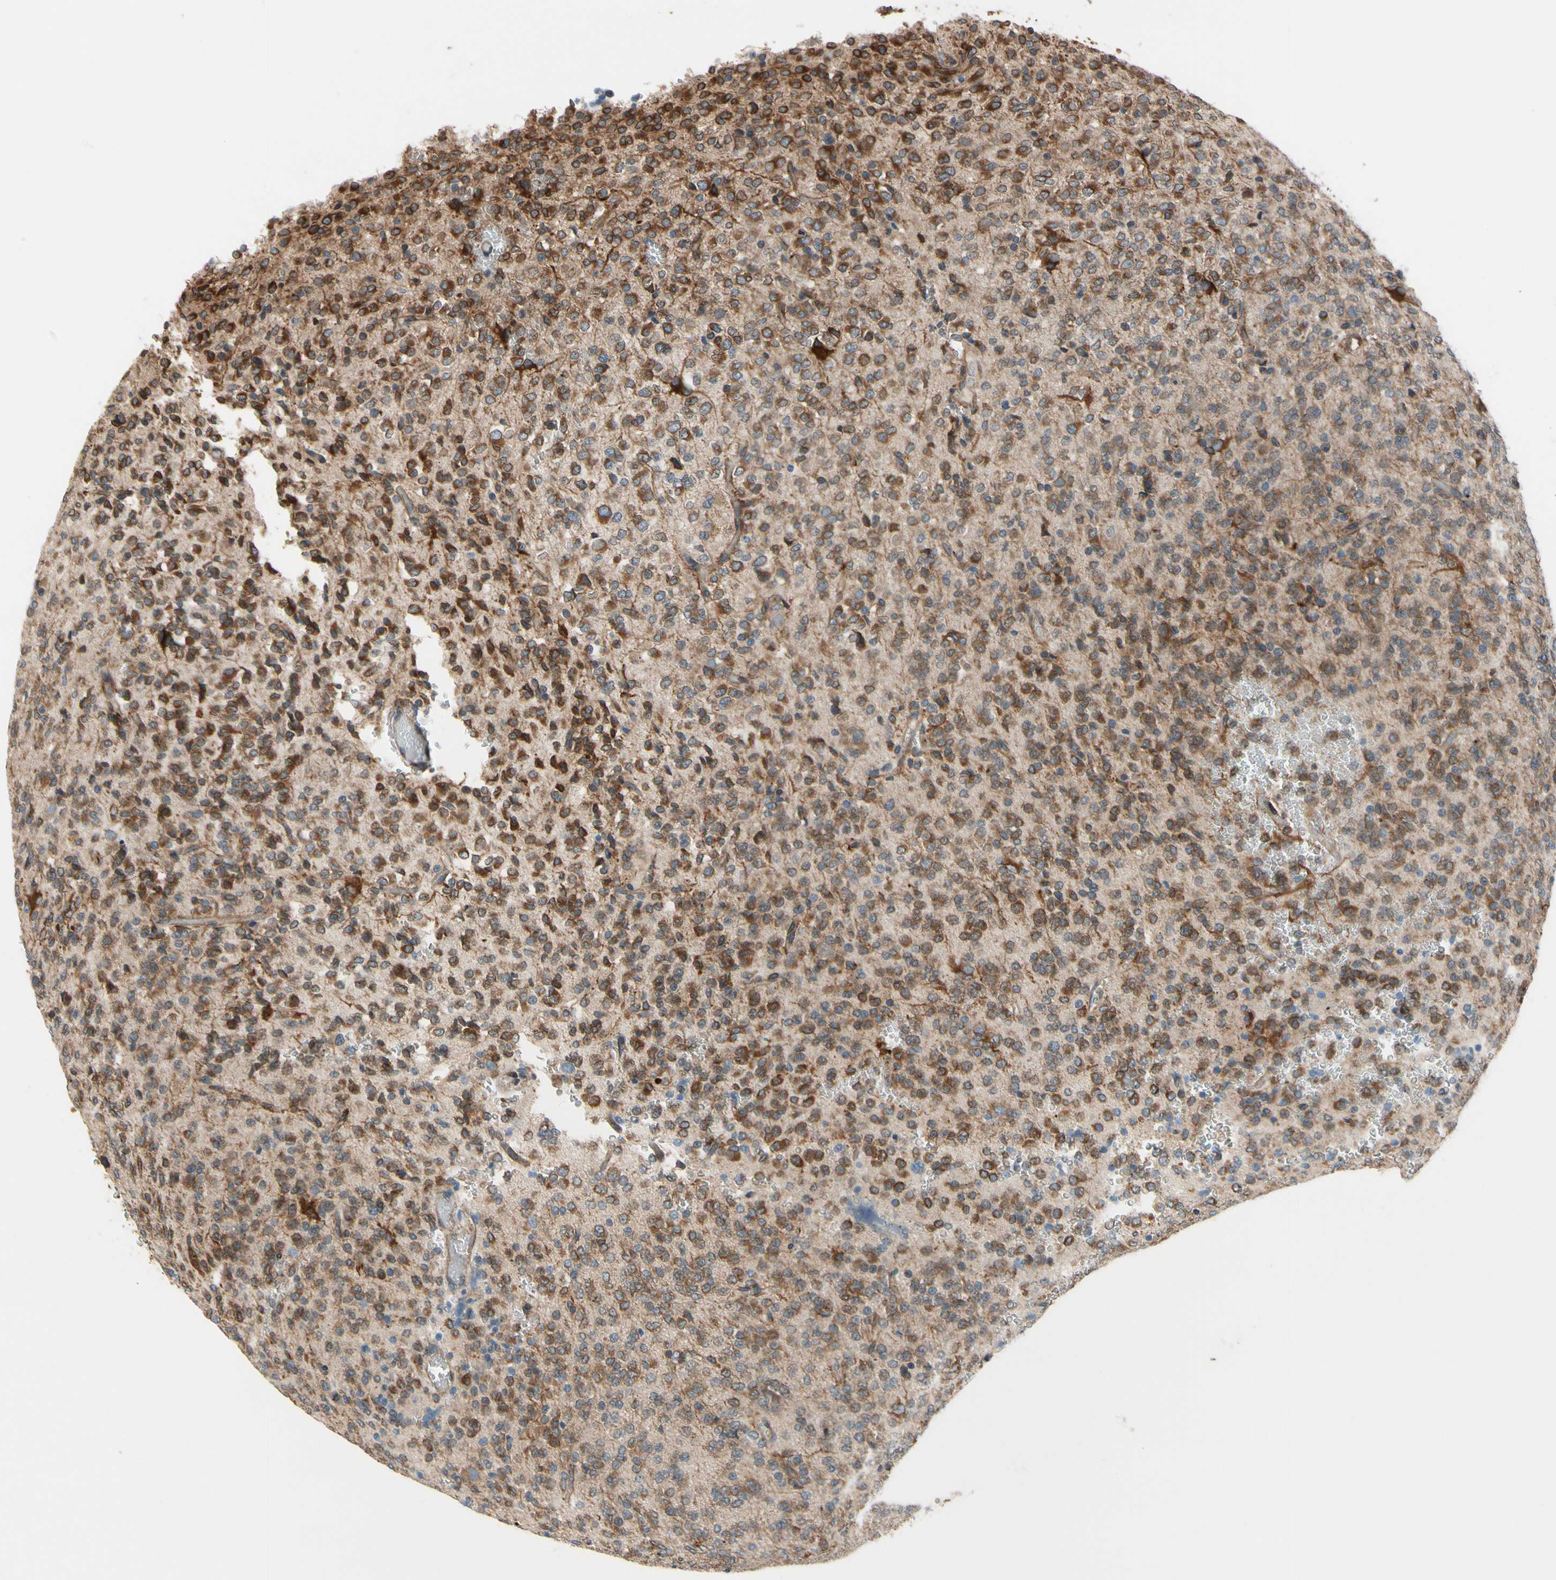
{"staining": {"intensity": "strong", "quantity": ">75%", "location": "cytoplasmic/membranous"}, "tissue": "glioma", "cell_type": "Tumor cells", "image_type": "cancer", "snomed": [{"axis": "morphology", "description": "Glioma, malignant, Low grade"}, {"axis": "topography", "description": "Brain"}], "caption": "IHC staining of glioma, which exhibits high levels of strong cytoplasmic/membranous positivity in about >75% of tumor cells indicating strong cytoplasmic/membranous protein staining. The staining was performed using DAB (brown) for protein detection and nuclei were counterstained in hematoxylin (blue).", "gene": "CLCC1", "patient": {"sex": "male", "age": 38}}